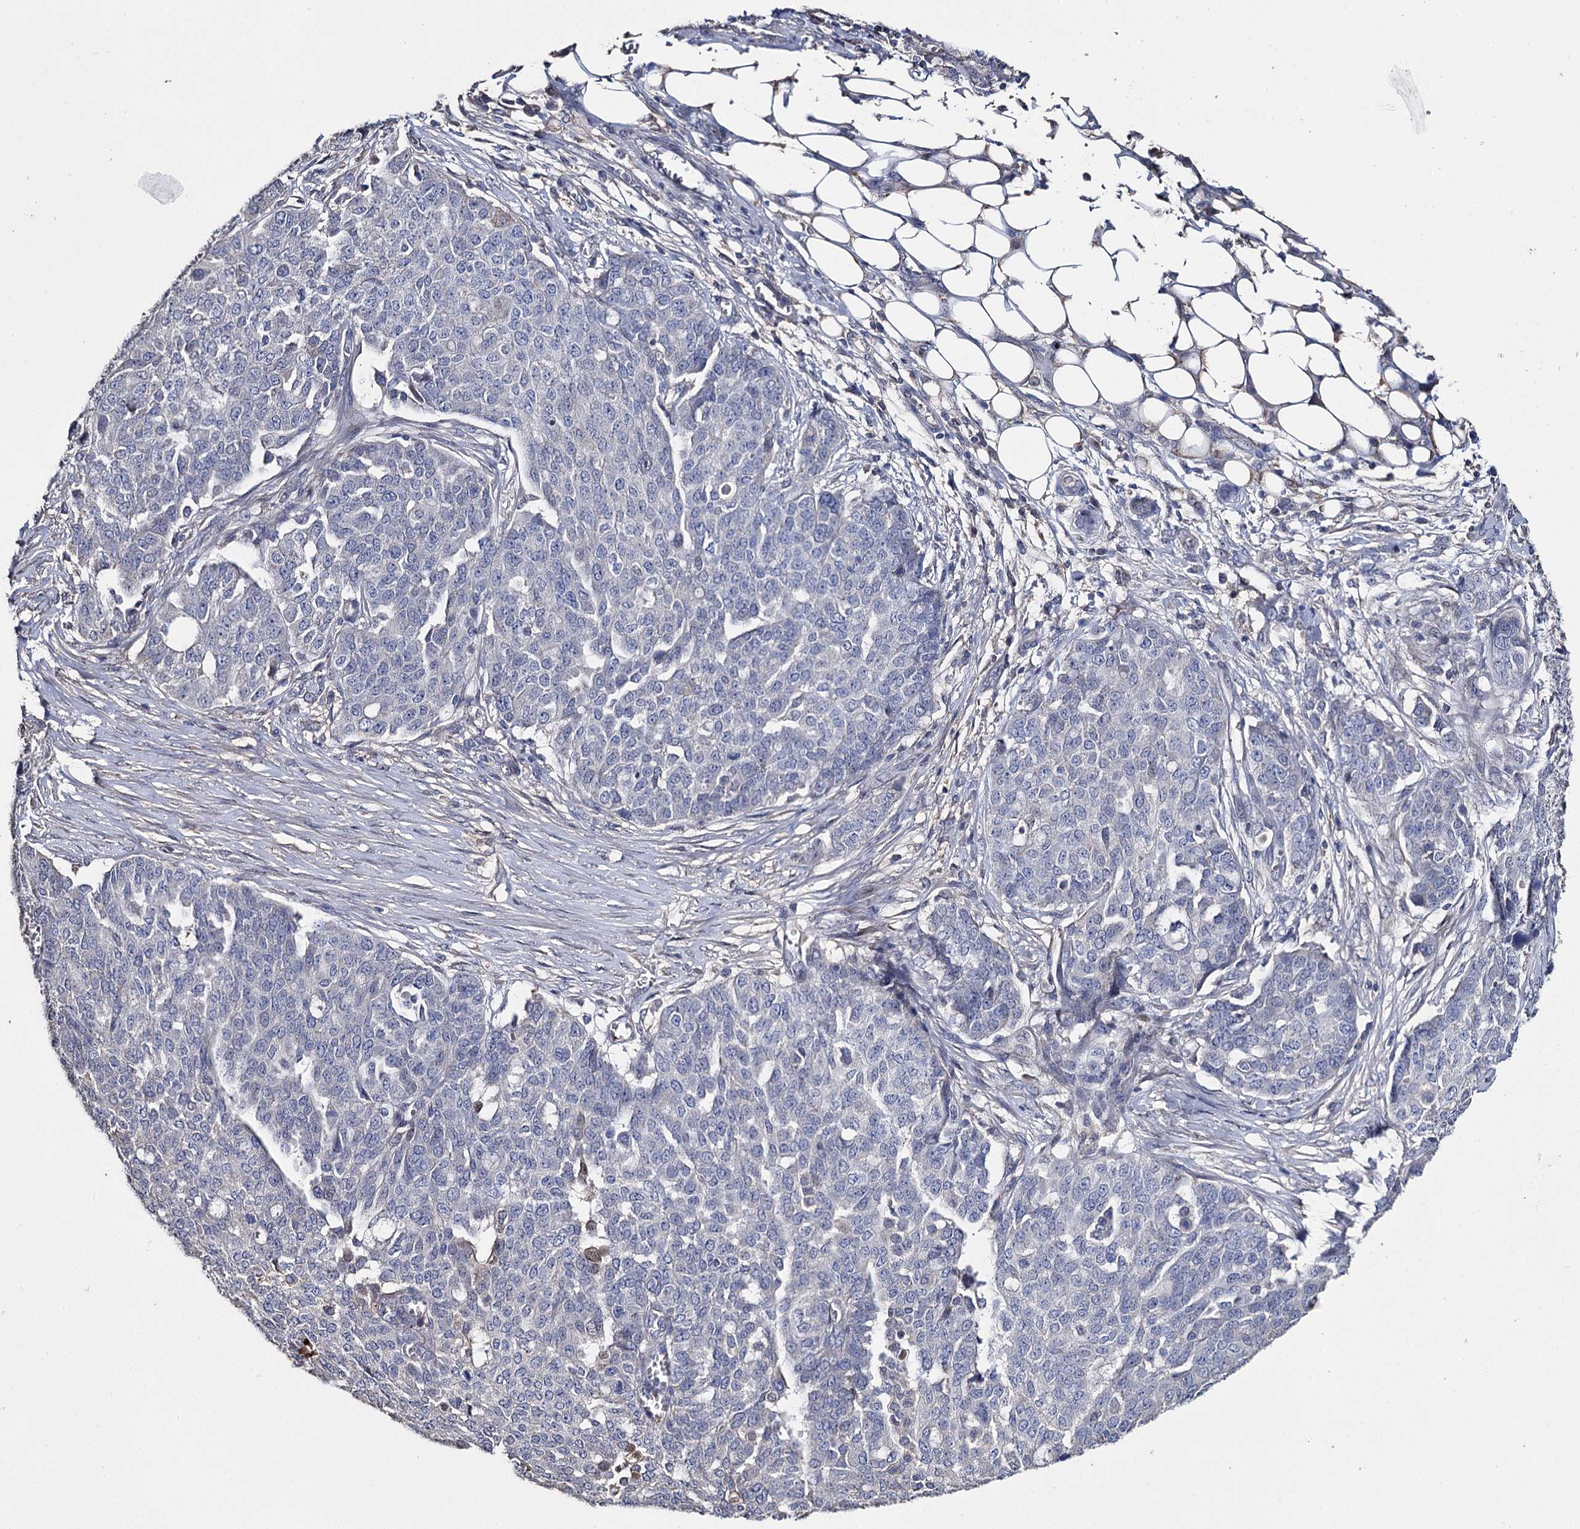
{"staining": {"intensity": "negative", "quantity": "none", "location": "none"}, "tissue": "ovarian cancer", "cell_type": "Tumor cells", "image_type": "cancer", "snomed": [{"axis": "morphology", "description": "Cystadenocarcinoma, serous, NOS"}, {"axis": "topography", "description": "Soft tissue"}, {"axis": "topography", "description": "Ovary"}], "caption": "Immunohistochemical staining of human ovarian cancer (serous cystadenocarcinoma) exhibits no significant expression in tumor cells. (Stains: DAB immunohistochemistry (IHC) with hematoxylin counter stain, Microscopy: brightfield microscopy at high magnification).", "gene": "DNAH6", "patient": {"sex": "female", "age": 57}}